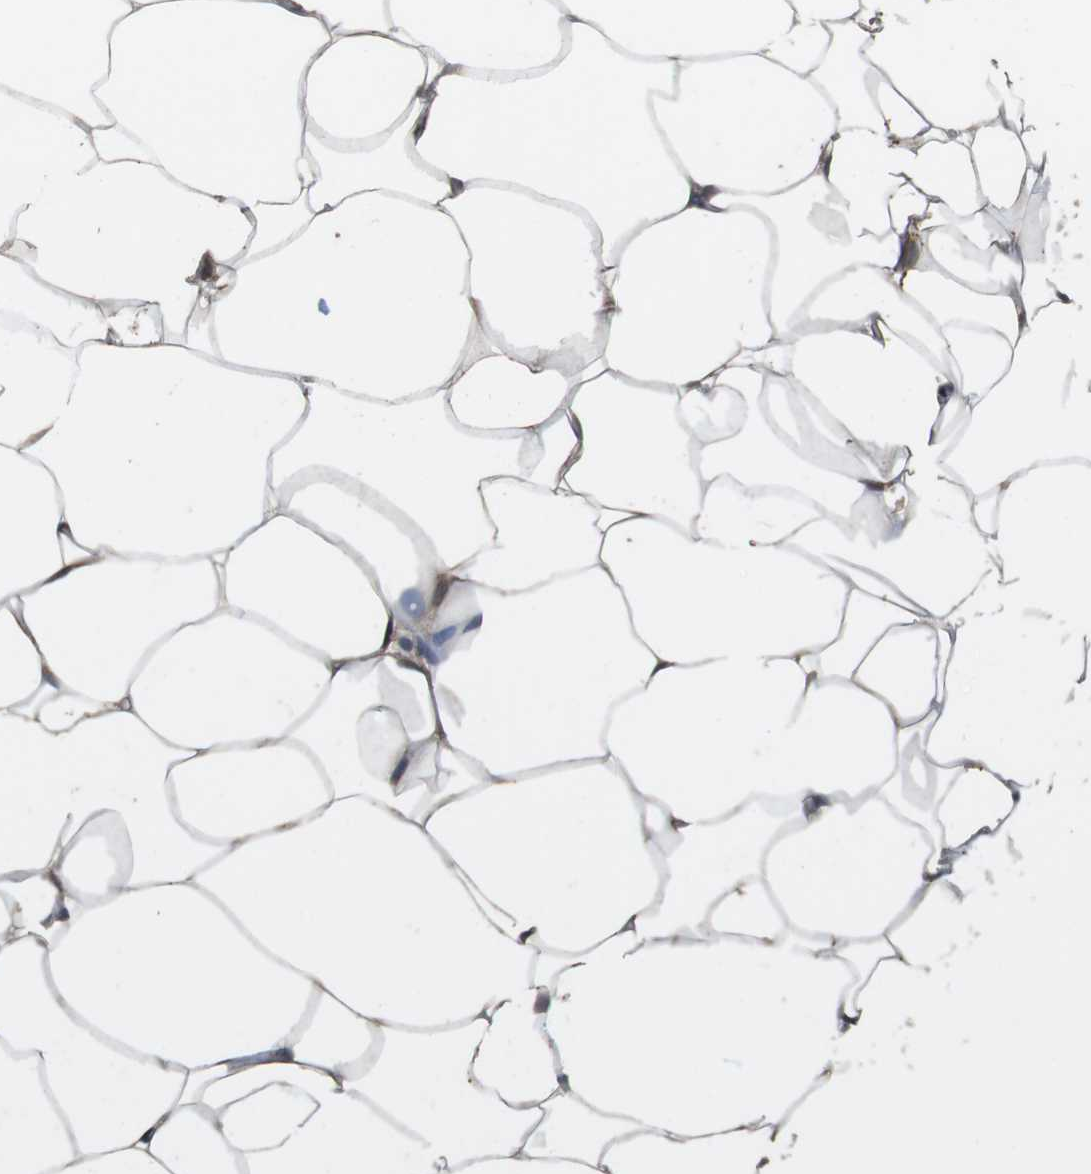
{"staining": {"intensity": "weak", "quantity": ">75%", "location": "cytoplasmic/membranous,nuclear"}, "tissue": "adipose tissue", "cell_type": "Adipocytes", "image_type": "normal", "snomed": [{"axis": "morphology", "description": "Normal tissue, NOS"}, {"axis": "topography", "description": "Breast"}, {"axis": "topography", "description": "Adipose tissue"}], "caption": "Weak cytoplasmic/membranous,nuclear protein positivity is identified in about >75% of adipocytes in adipose tissue. (Stains: DAB in brown, nuclei in blue, Microscopy: brightfield microscopy at high magnification).", "gene": "FZD10", "patient": {"sex": "female", "age": 25}}